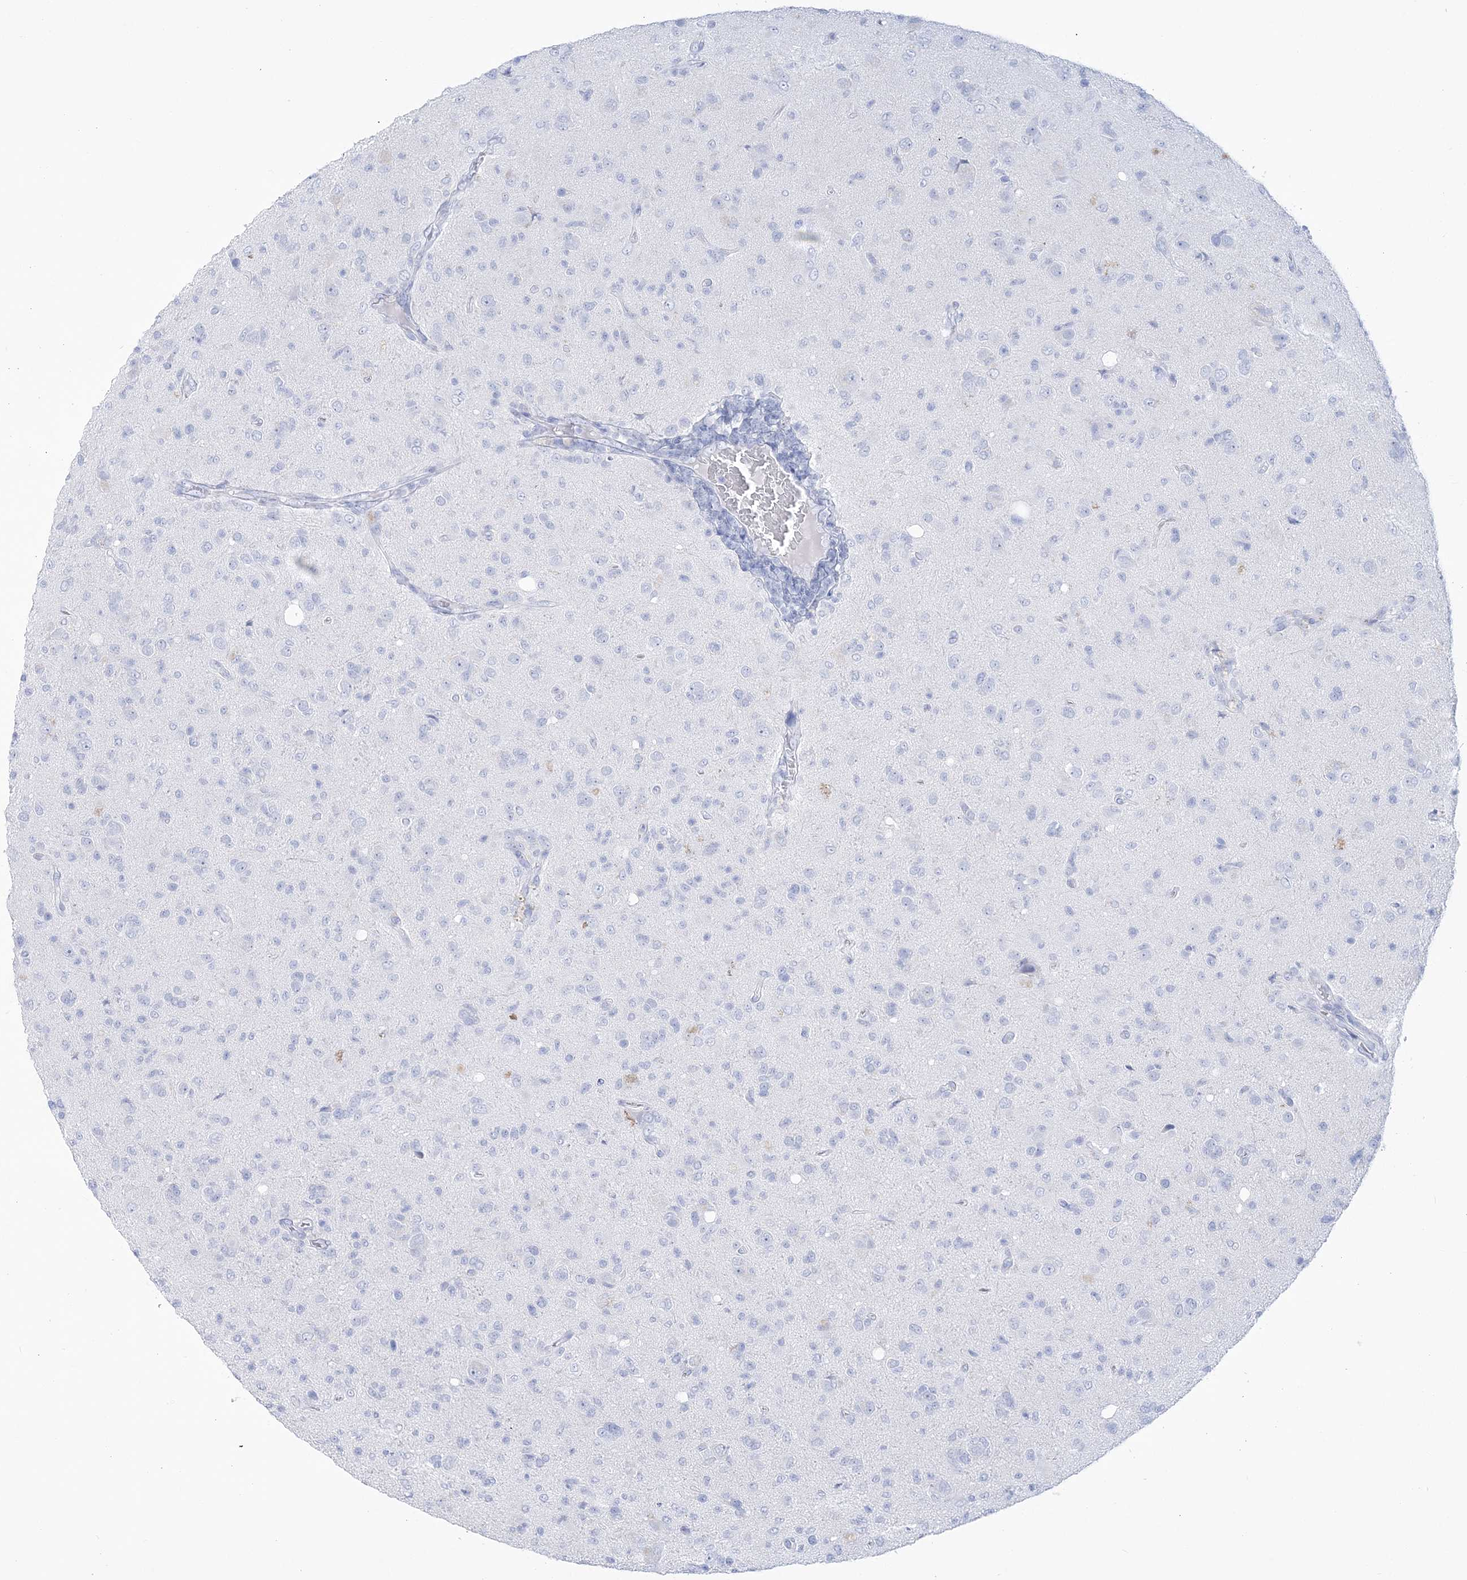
{"staining": {"intensity": "negative", "quantity": "none", "location": "none"}, "tissue": "glioma", "cell_type": "Tumor cells", "image_type": "cancer", "snomed": [{"axis": "morphology", "description": "Glioma, malignant, High grade"}, {"axis": "topography", "description": "Brain"}], "caption": "IHC of human high-grade glioma (malignant) demonstrates no staining in tumor cells.", "gene": "RBP2", "patient": {"sex": "female", "age": 57}}